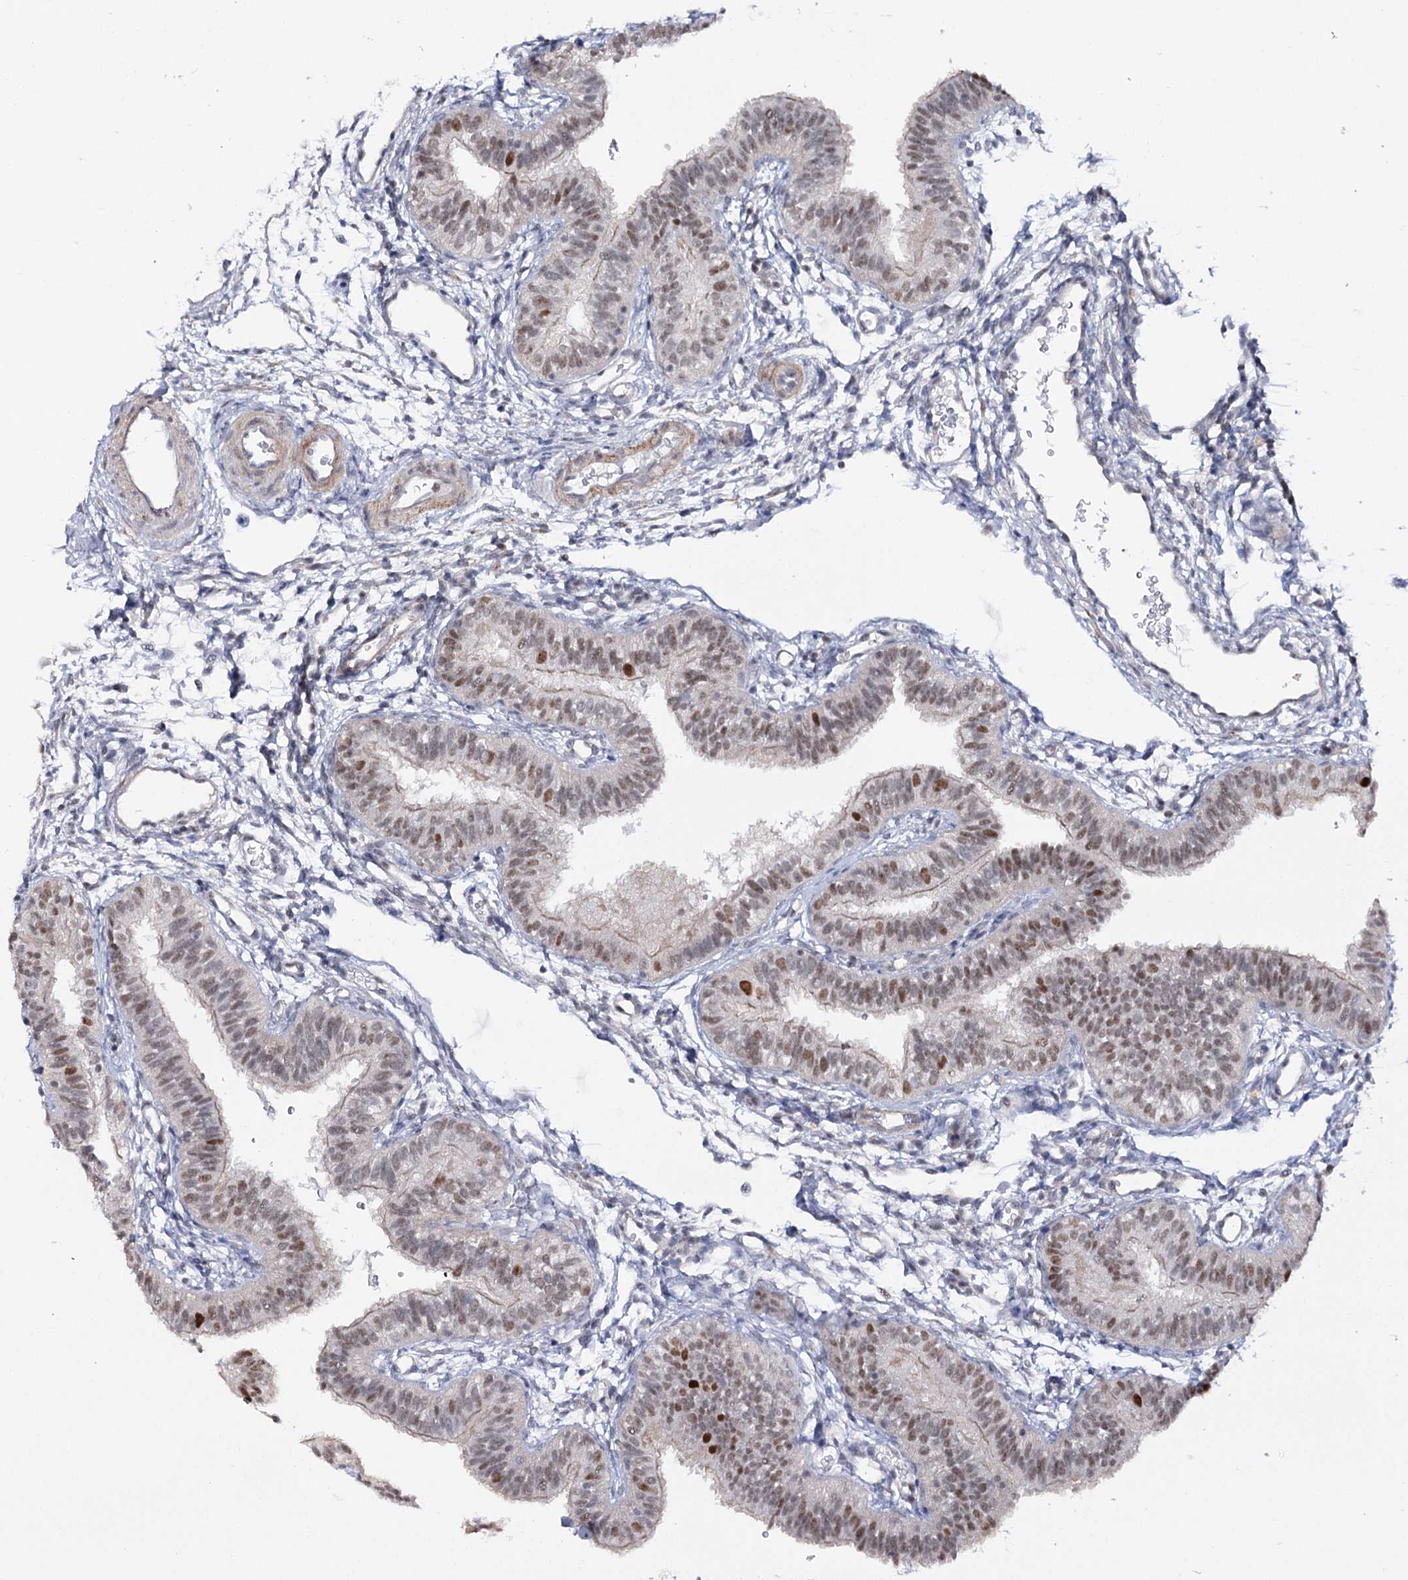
{"staining": {"intensity": "moderate", "quantity": "25%-75%", "location": "nuclear"}, "tissue": "fallopian tube", "cell_type": "Glandular cells", "image_type": "normal", "snomed": [{"axis": "morphology", "description": "Normal tissue, NOS"}, {"axis": "topography", "description": "Fallopian tube"}], "caption": "Immunohistochemistry (IHC) micrograph of unremarkable fallopian tube: fallopian tube stained using IHC exhibits medium levels of moderate protein expression localized specifically in the nuclear of glandular cells, appearing as a nuclear brown color.", "gene": "ZC3H8", "patient": {"sex": "female", "age": 35}}